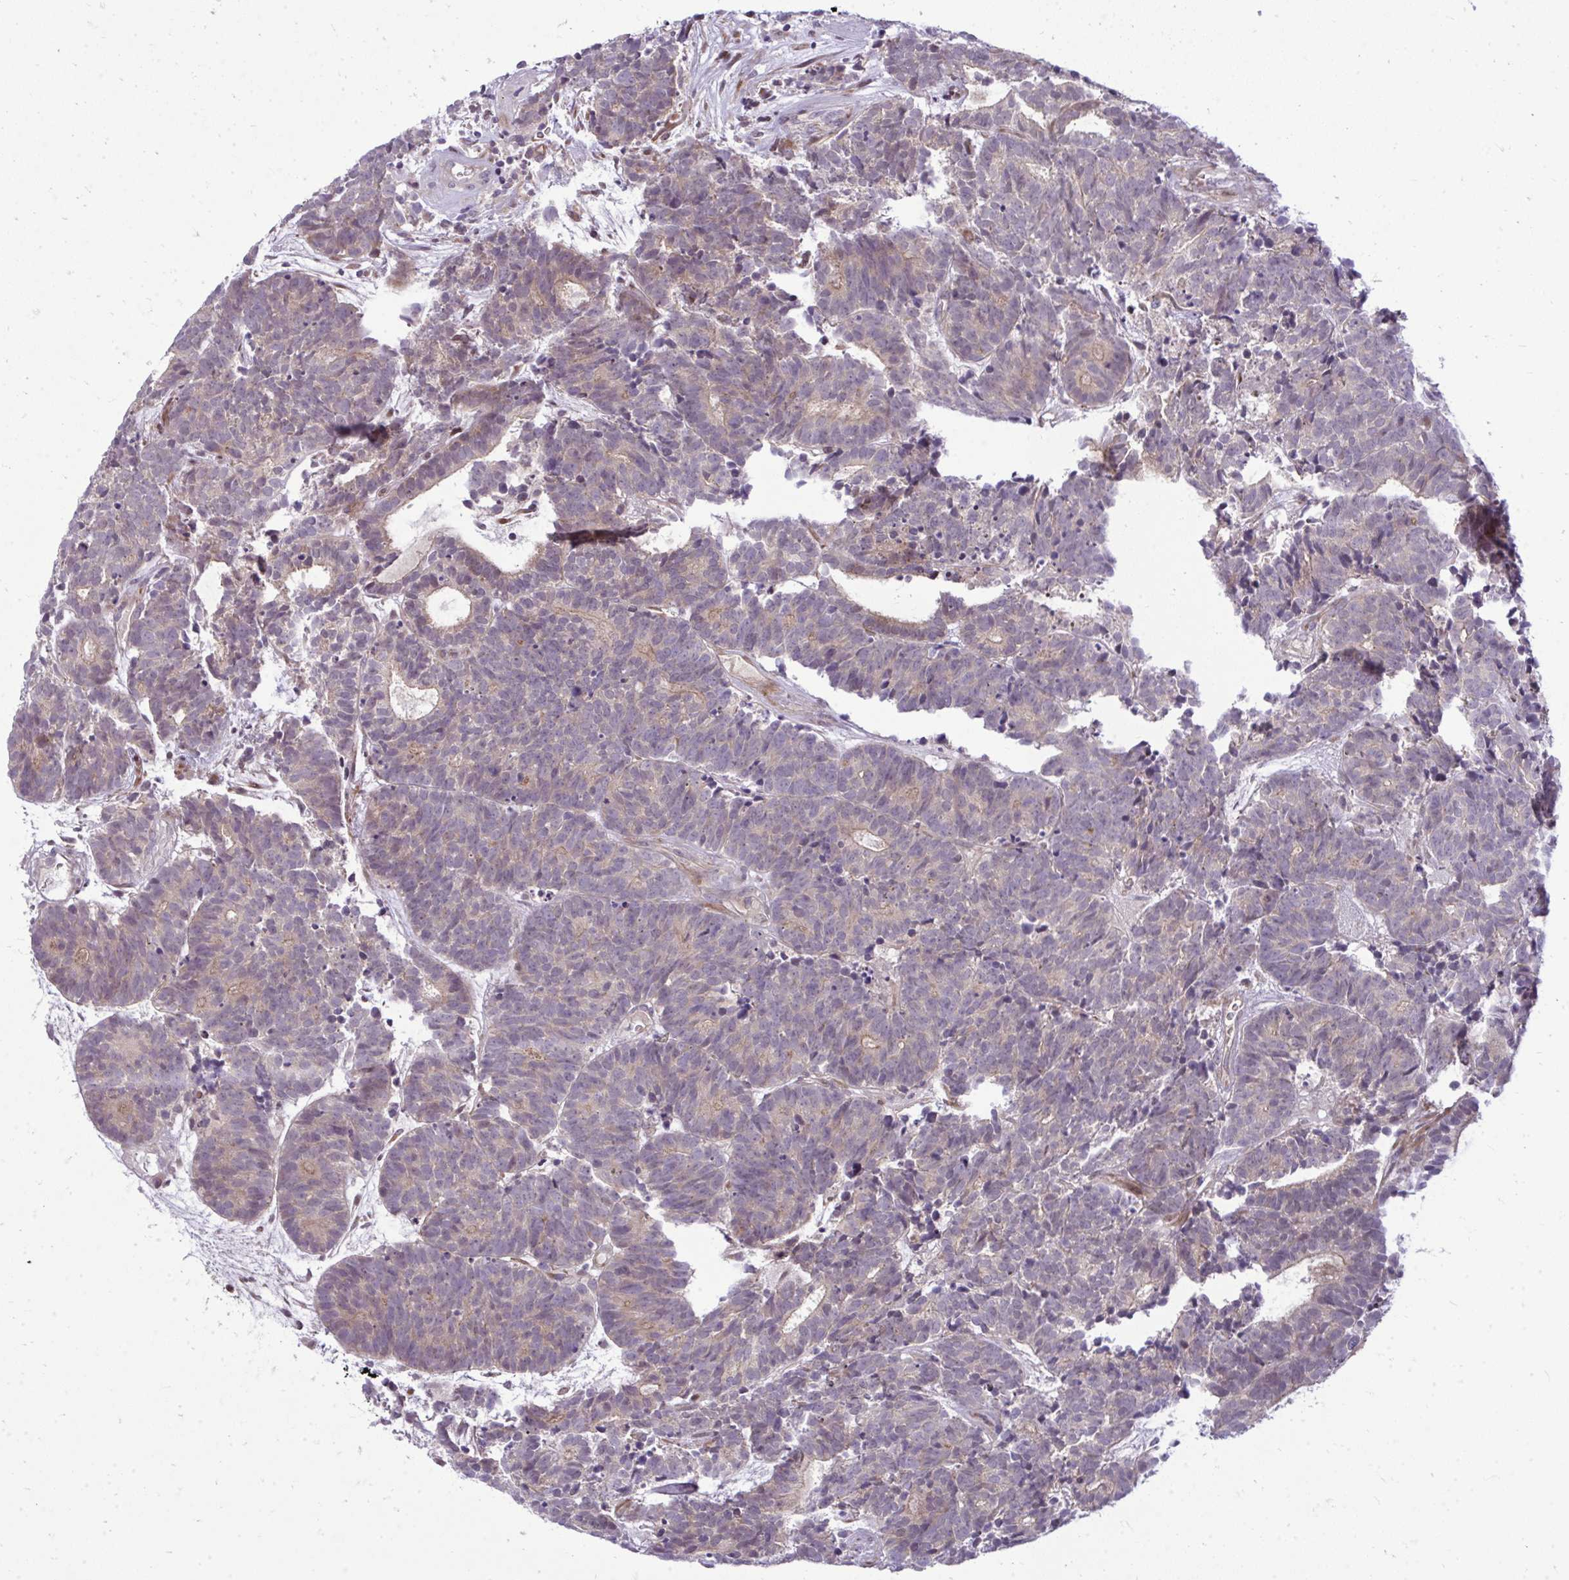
{"staining": {"intensity": "weak", "quantity": "25%-75%", "location": "cytoplasmic/membranous"}, "tissue": "head and neck cancer", "cell_type": "Tumor cells", "image_type": "cancer", "snomed": [{"axis": "morphology", "description": "Adenocarcinoma, NOS"}, {"axis": "topography", "description": "Head-Neck"}], "caption": "This micrograph shows IHC staining of human head and neck cancer (adenocarcinoma), with low weak cytoplasmic/membranous expression in about 25%-75% of tumor cells.", "gene": "ZSCAN9", "patient": {"sex": "female", "age": 81}}